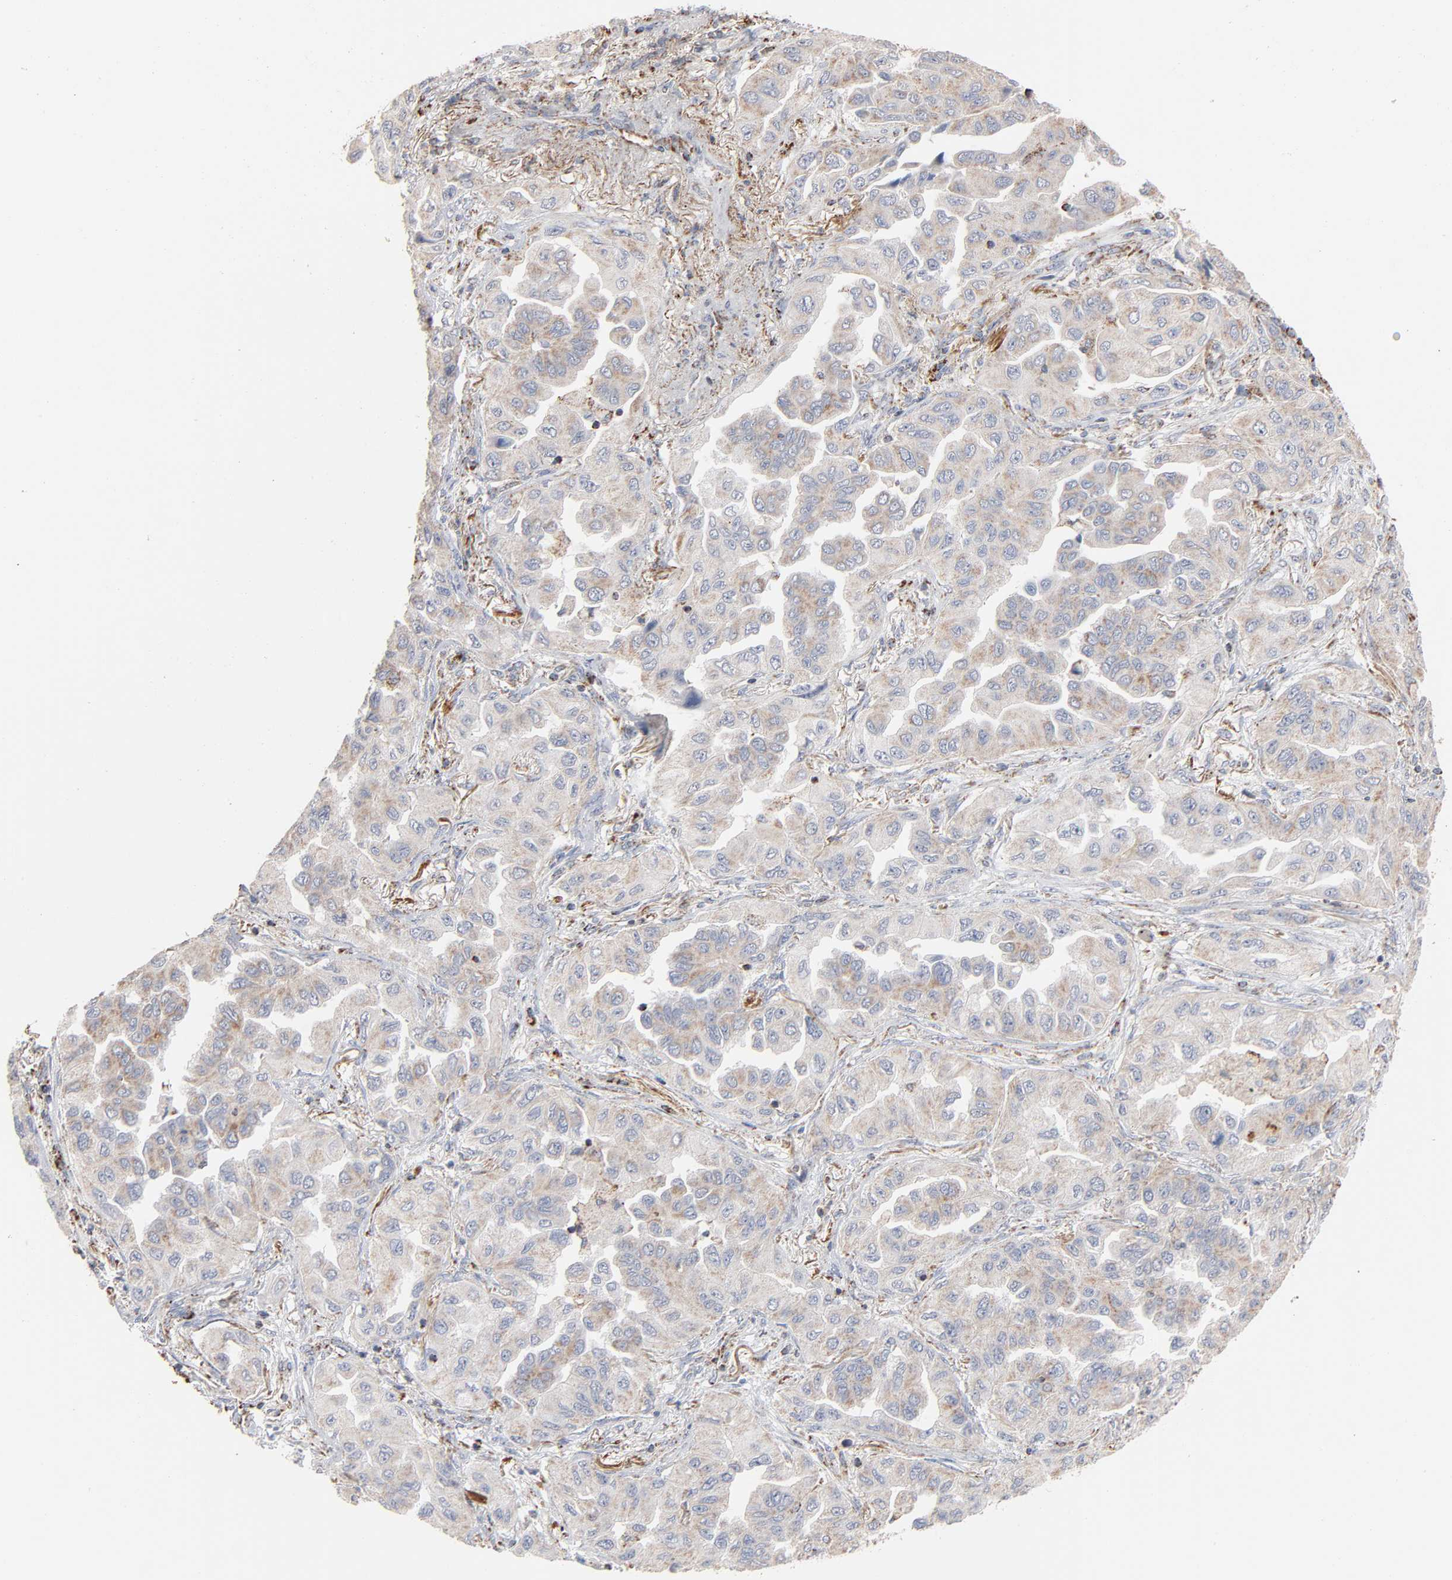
{"staining": {"intensity": "weak", "quantity": ">75%", "location": "cytoplasmic/membranous"}, "tissue": "lung cancer", "cell_type": "Tumor cells", "image_type": "cancer", "snomed": [{"axis": "morphology", "description": "Adenocarcinoma, NOS"}, {"axis": "topography", "description": "Lung"}], "caption": "A high-resolution micrograph shows immunohistochemistry staining of lung adenocarcinoma, which exhibits weak cytoplasmic/membranous staining in approximately >75% of tumor cells.", "gene": "UQCRC1", "patient": {"sex": "female", "age": 65}}